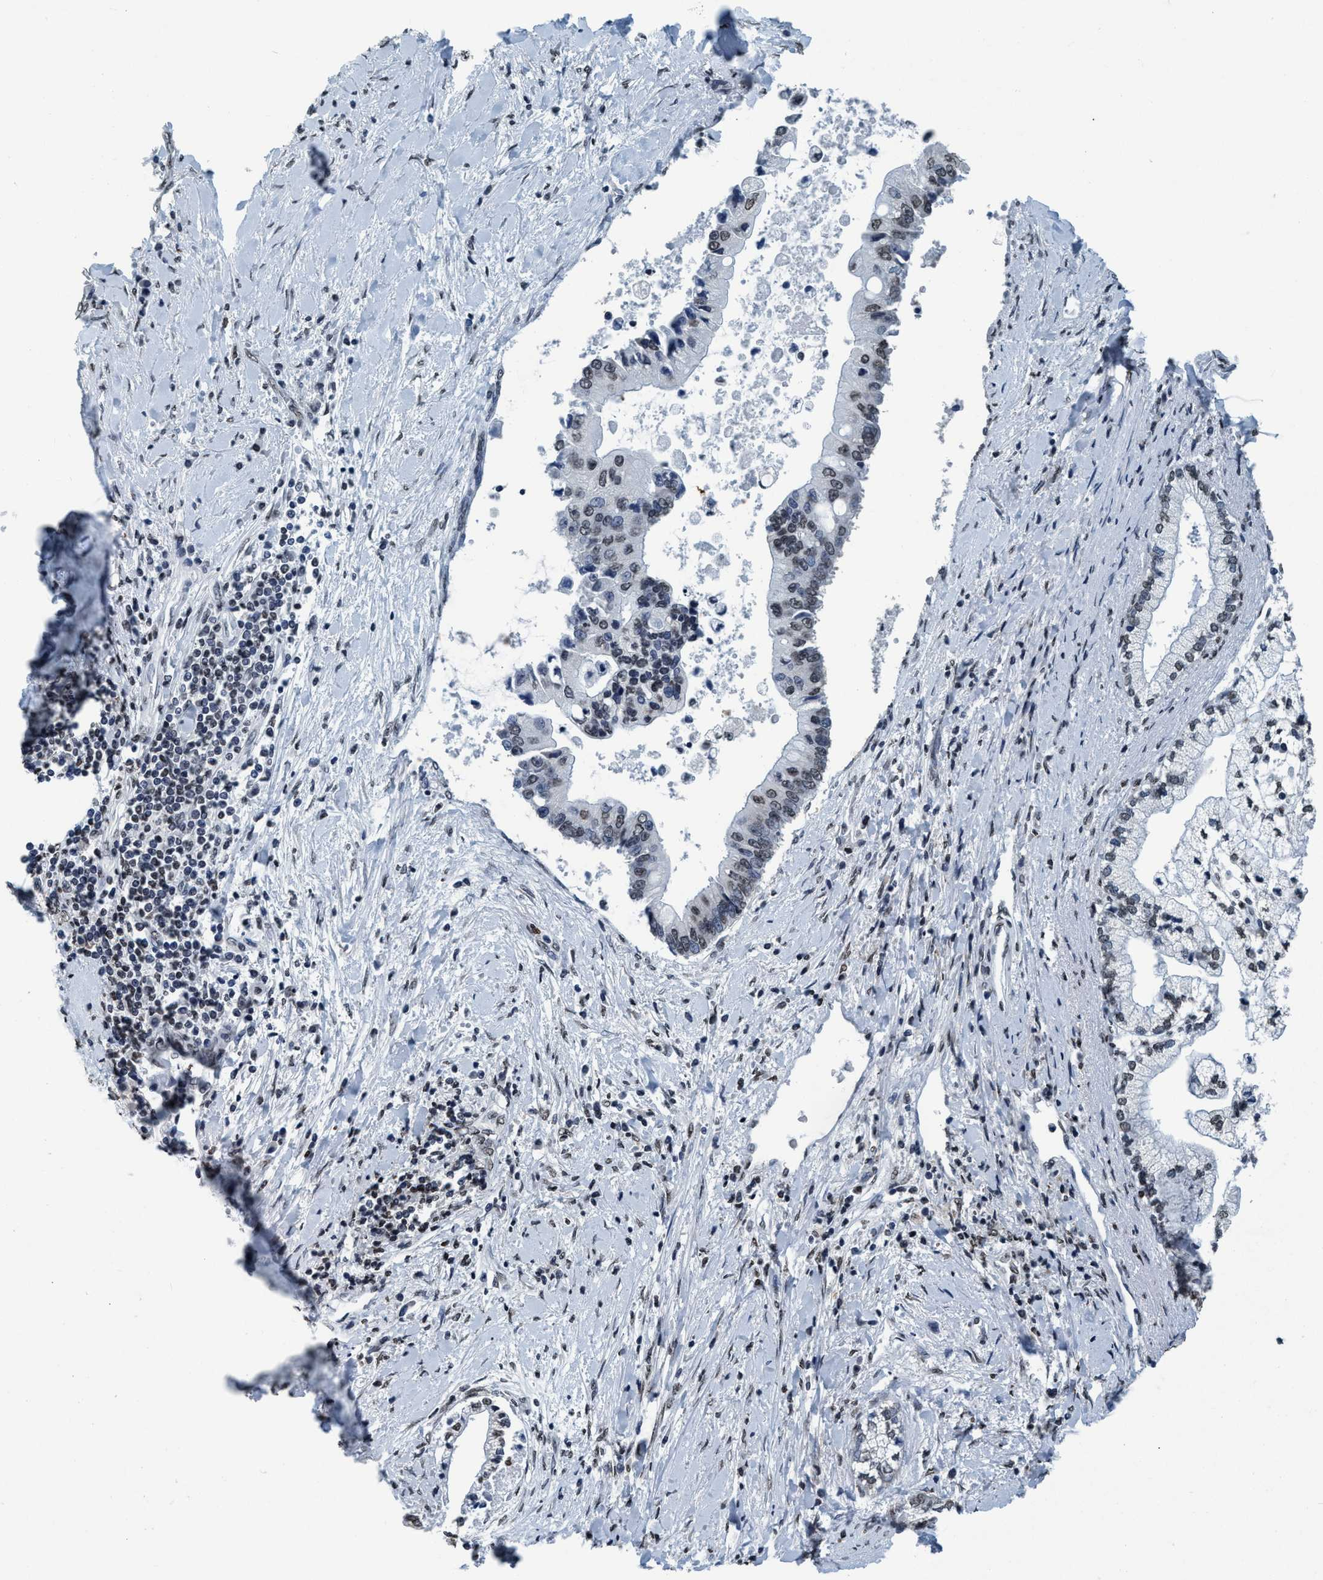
{"staining": {"intensity": "weak", "quantity": ">75%", "location": "nuclear"}, "tissue": "liver cancer", "cell_type": "Tumor cells", "image_type": "cancer", "snomed": [{"axis": "morphology", "description": "Cholangiocarcinoma"}, {"axis": "topography", "description": "Liver"}], "caption": "Liver cancer (cholangiocarcinoma) stained with a brown dye displays weak nuclear positive positivity in about >75% of tumor cells.", "gene": "CCNE2", "patient": {"sex": "male", "age": 50}}